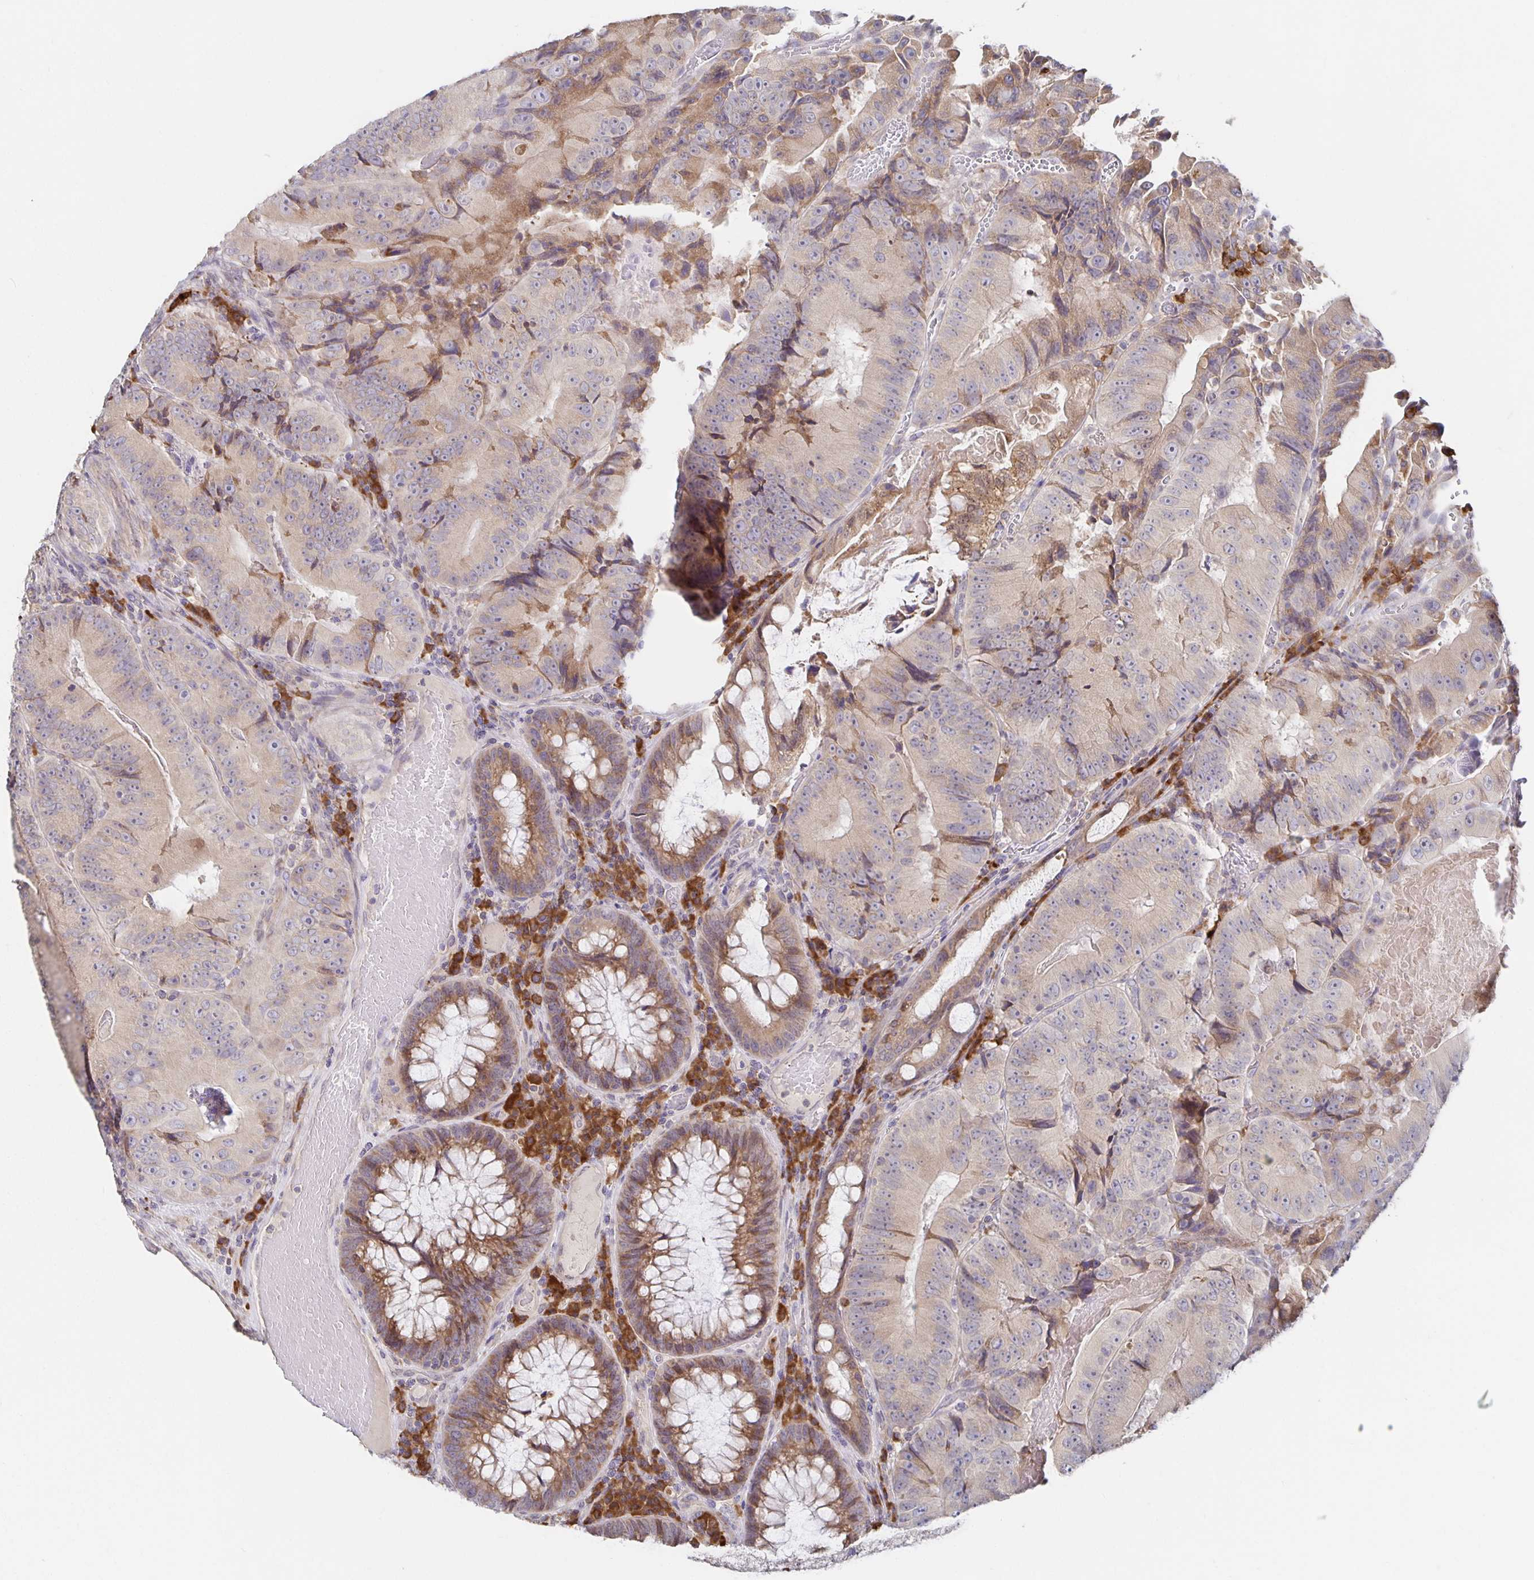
{"staining": {"intensity": "weak", "quantity": "<25%", "location": "cytoplasmic/membranous"}, "tissue": "colorectal cancer", "cell_type": "Tumor cells", "image_type": "cancer", "snomed": [{"axis": "morphology", "description": "Adenocarcinoma, NOS"}, {"axis": "topography", "description": "Colon"}], "caption": "IHC of human colorectal cancer (adenocarcinoma) exhibits no positivity in tumor cells.", "gene": "BAD", "patient": {"sex": "female", "age": 86}}